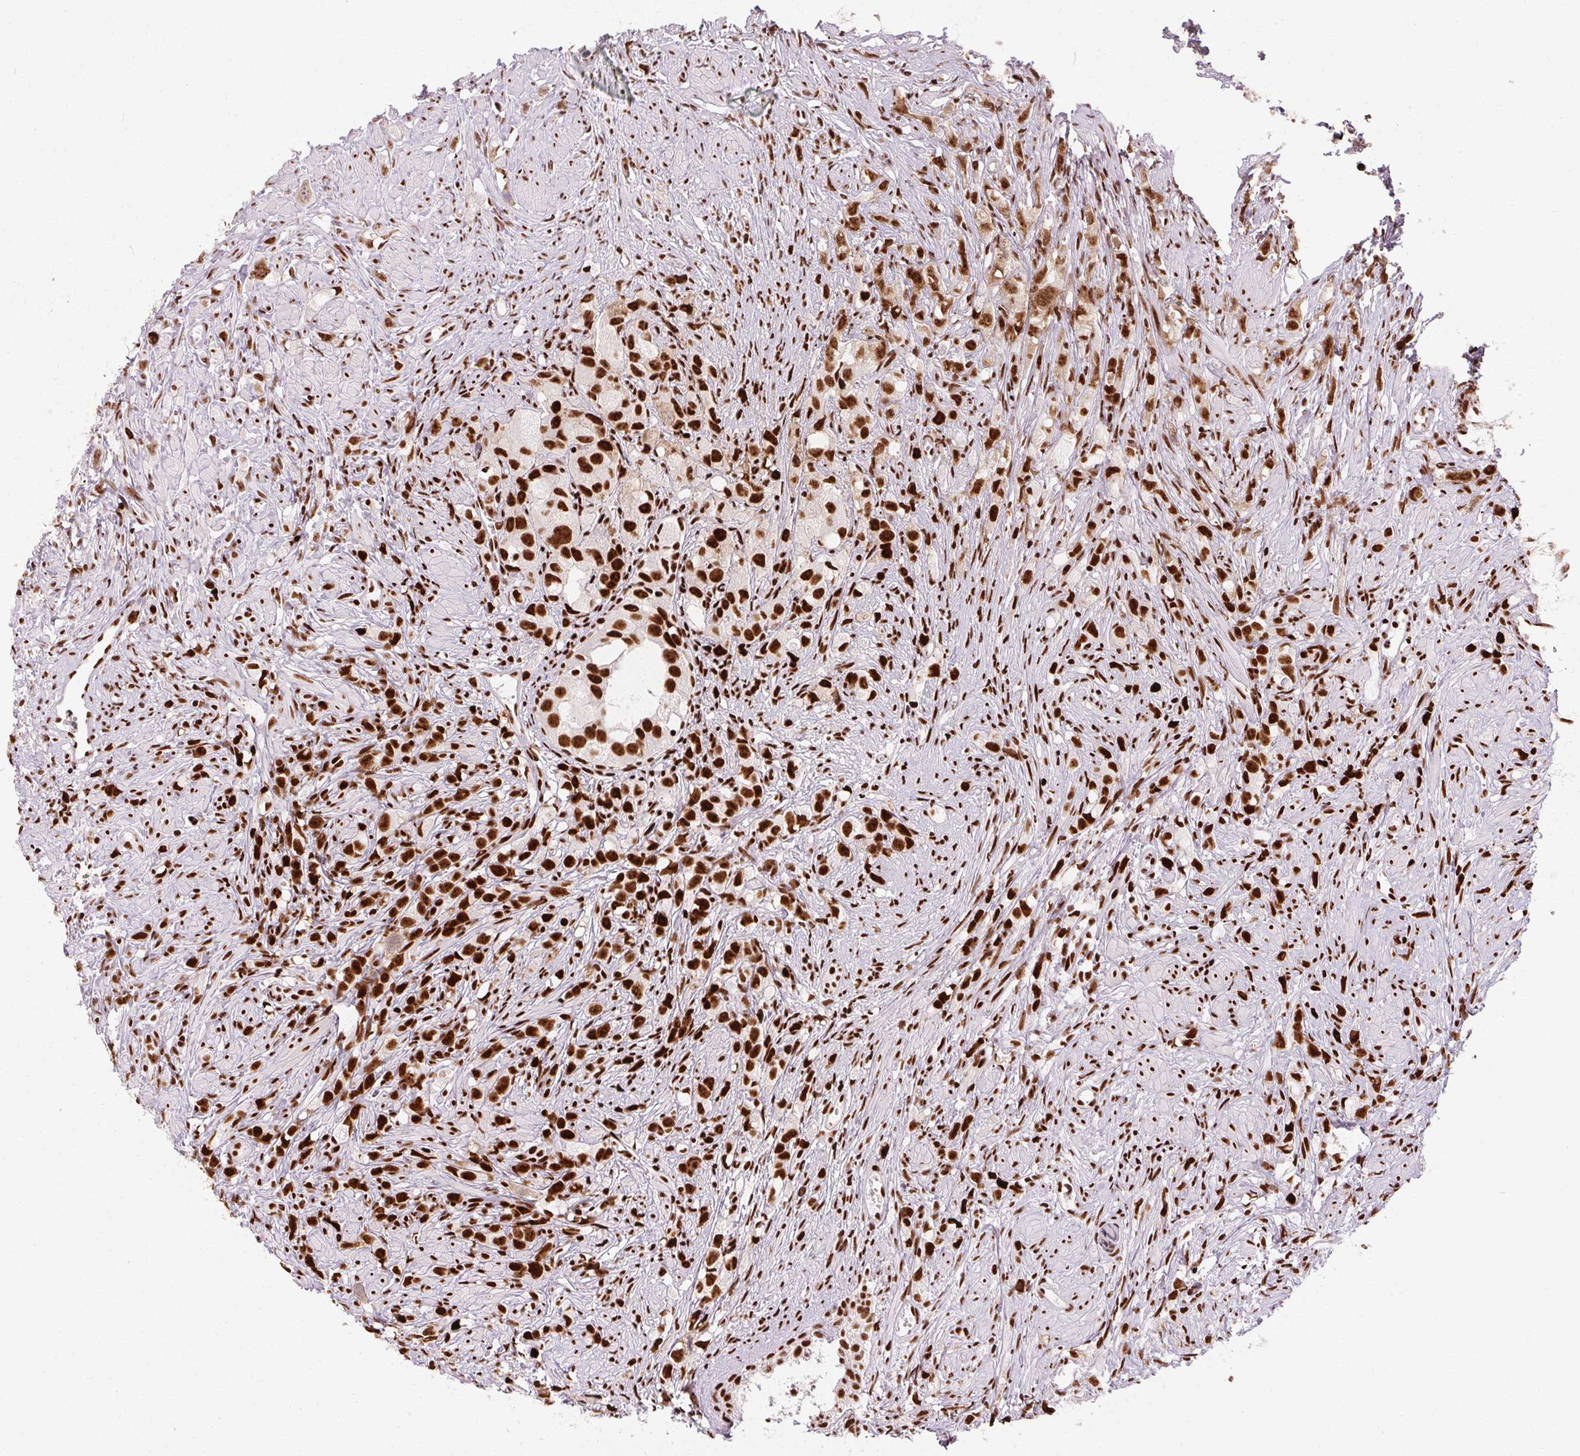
{"staining": {"intensity": "strong", "quantity": ">75%", "location": "nuclear"}, "tissue": "prostate cancer", "cell_type": "Tumor cells", "image_type": "cancer", "snomed": [{"axis": "morphology", "description": "Adenocarcinoma, High grade"}, {"axis": "topography", "description": "Prostate"}], "caption": "A high-resolution histopathology image shows IHC staining of high-grade adenocarcinoma (prostate), which reveals strong nuclear positivity in about >75% of tumor cells.", "gene": "PAGE3", "patient": {"sex": "male", "age": 75}}